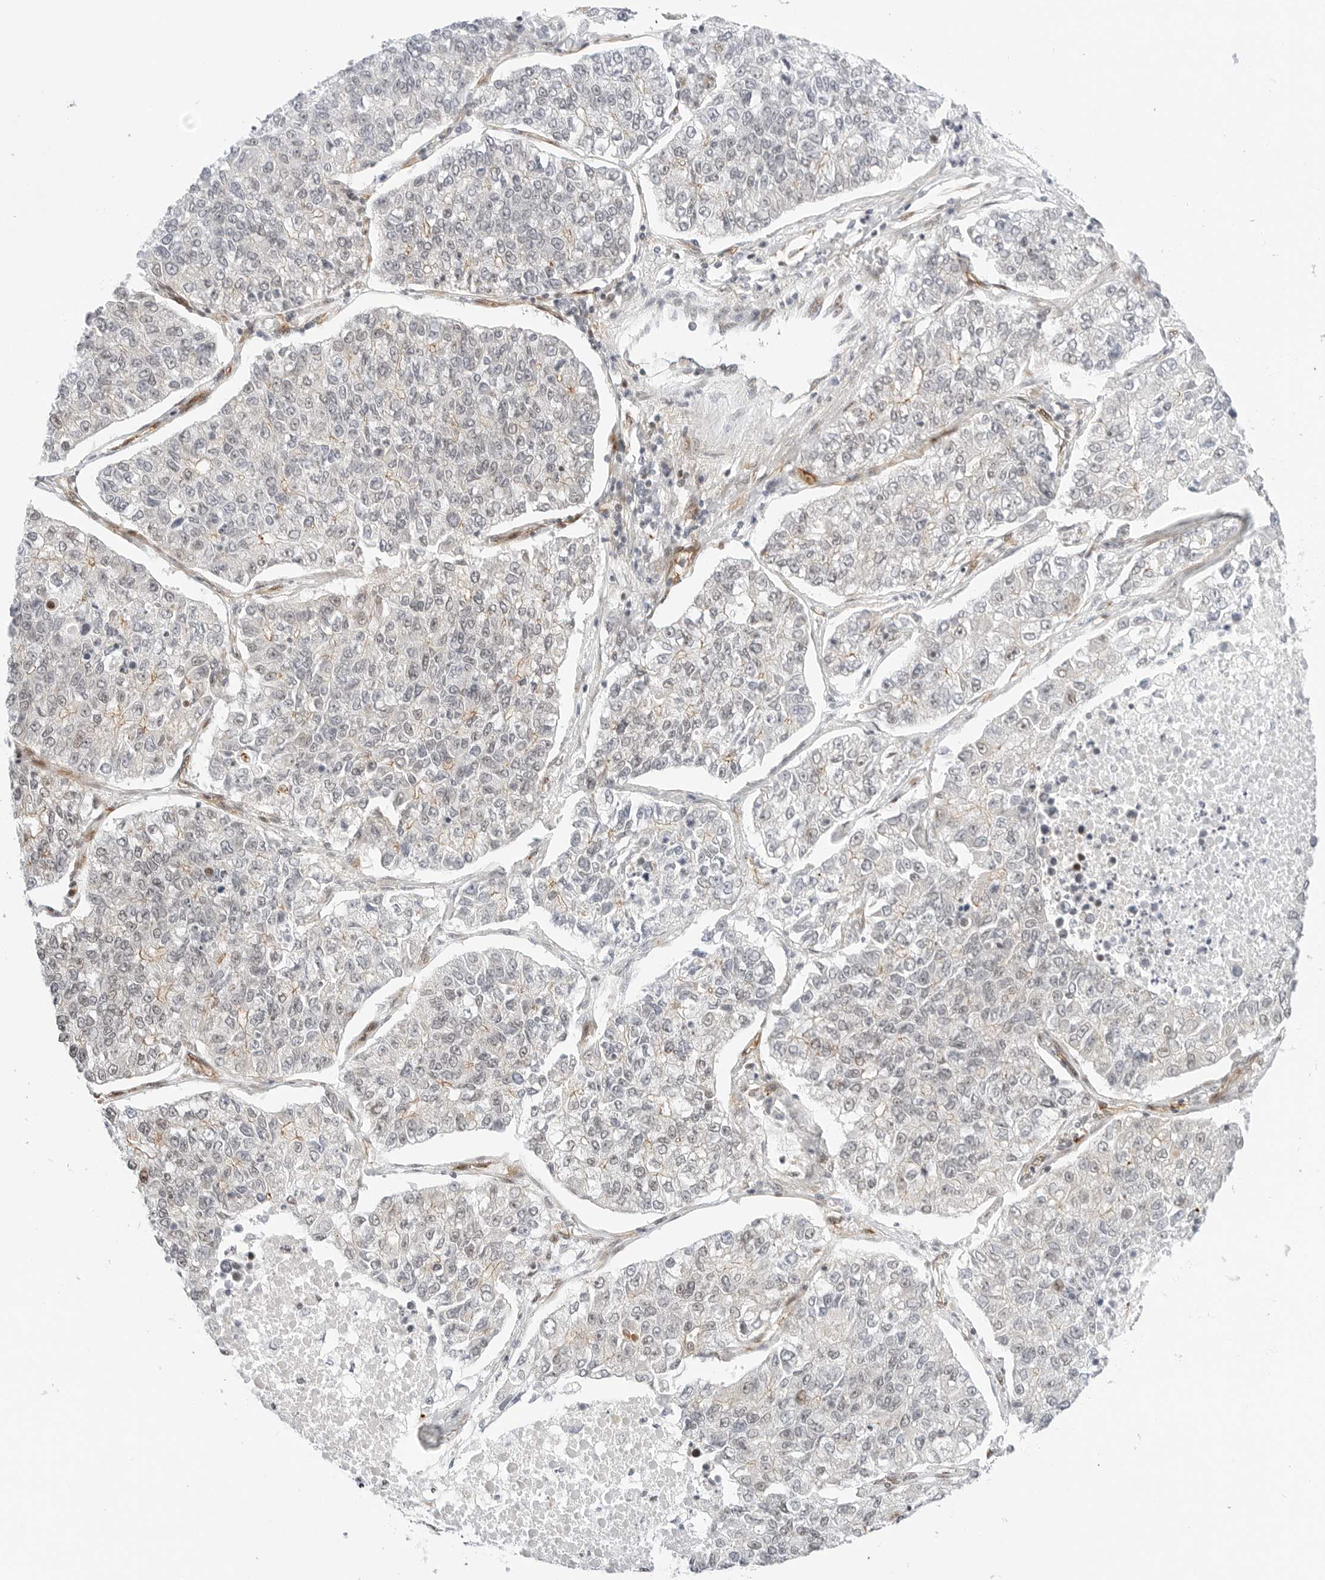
{"staining": {"intensity": "negative", "quantity": "none", "location": "none"}, "tissue": "lung cancer", "cell_type": "Tumor cells", "image_type": "cancer", "snomed": [{"axis": "morphology", "description": "Adenocarcinoma, NOS"}, {"axis": "topography", "description": "Lung"}], "caption": "A high-resolution image shows immunohistochemistry staining of adenocarcinoma (lung), which shows no significant positivity in tumor cells.", "gene": "ZNF613", "patient": {"sex": "male", "age": 49}}